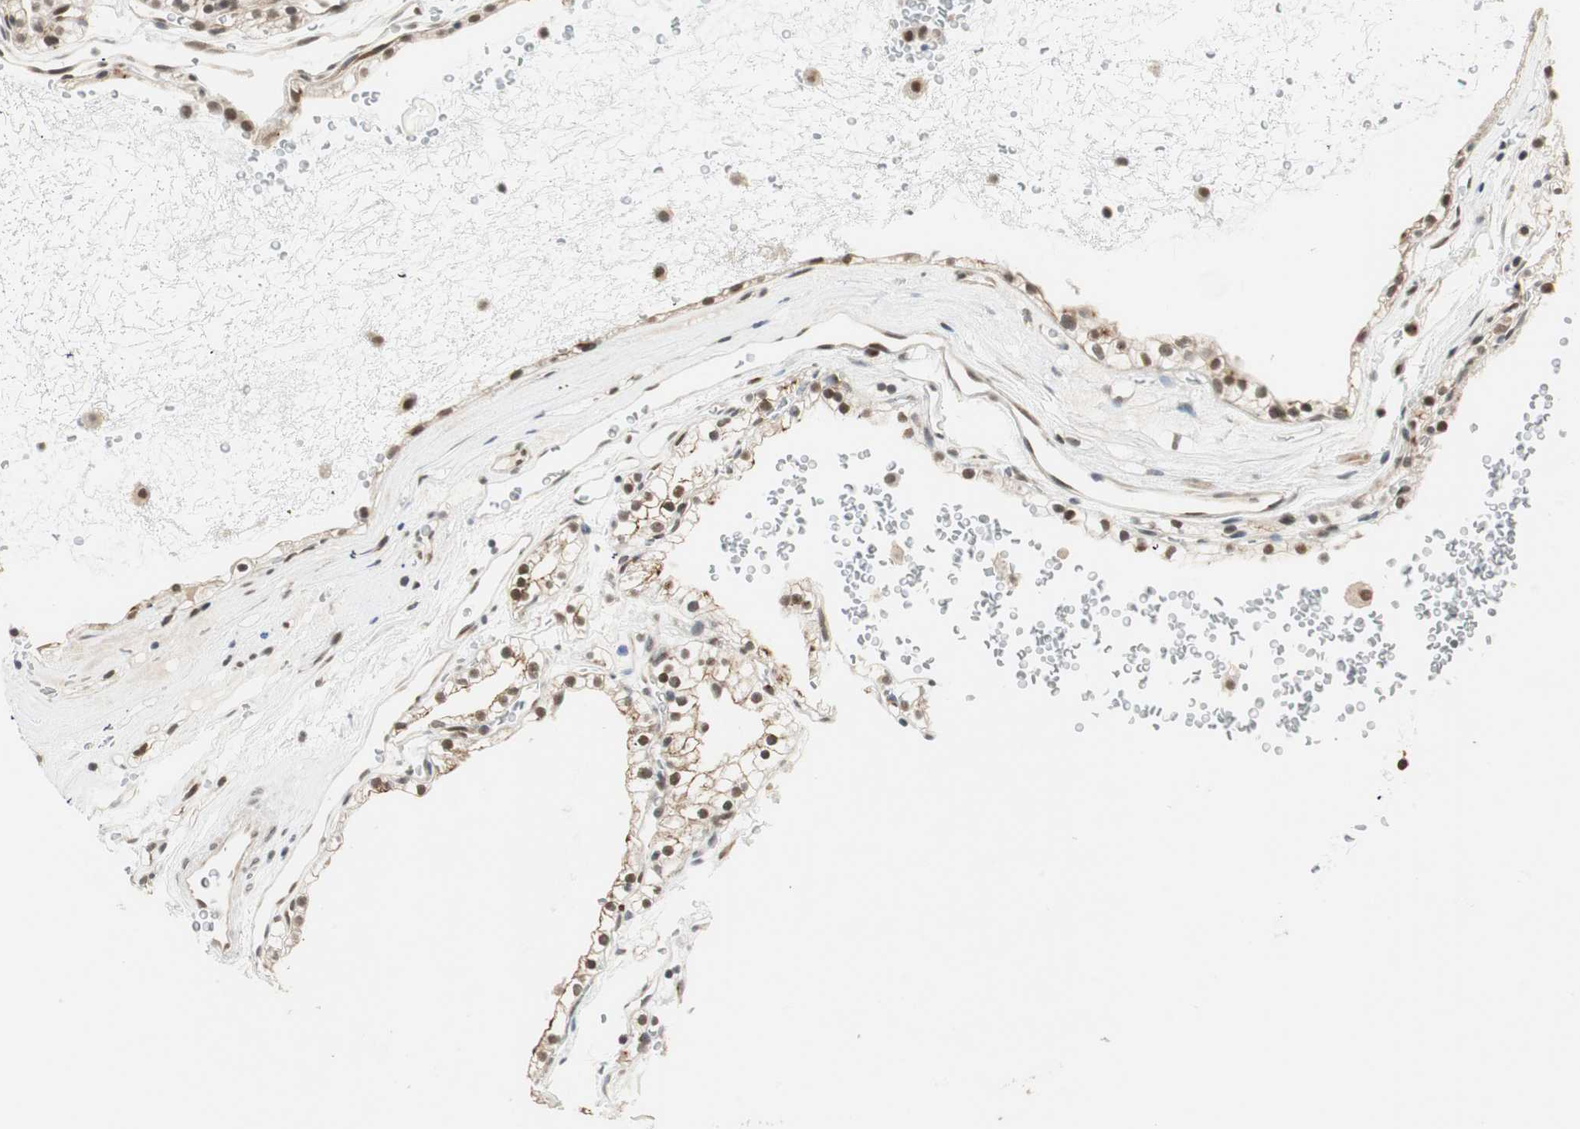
{"staining": {"intensity": "strong", "quantity": ">75%", "location": "cytoplasmic/membranous,nuclear"}, "tissue": "renal cancer", "cell_type": "Tumor cells", "image_type": "cancer", "snomed": [{"axis": "morphology", "description": "Adenocarcinoma, NOS"}, {"axis": "topography", "description": "Kidney"}], "caption": "A brown stain shows strong cytoplasmic/membranous and nuclear positivity of a protein in renal cancer tumor cells. Nuclei are stained in blue.", "gene": "ZBTB17", "patient": {"sex": "female", "age": 41}}